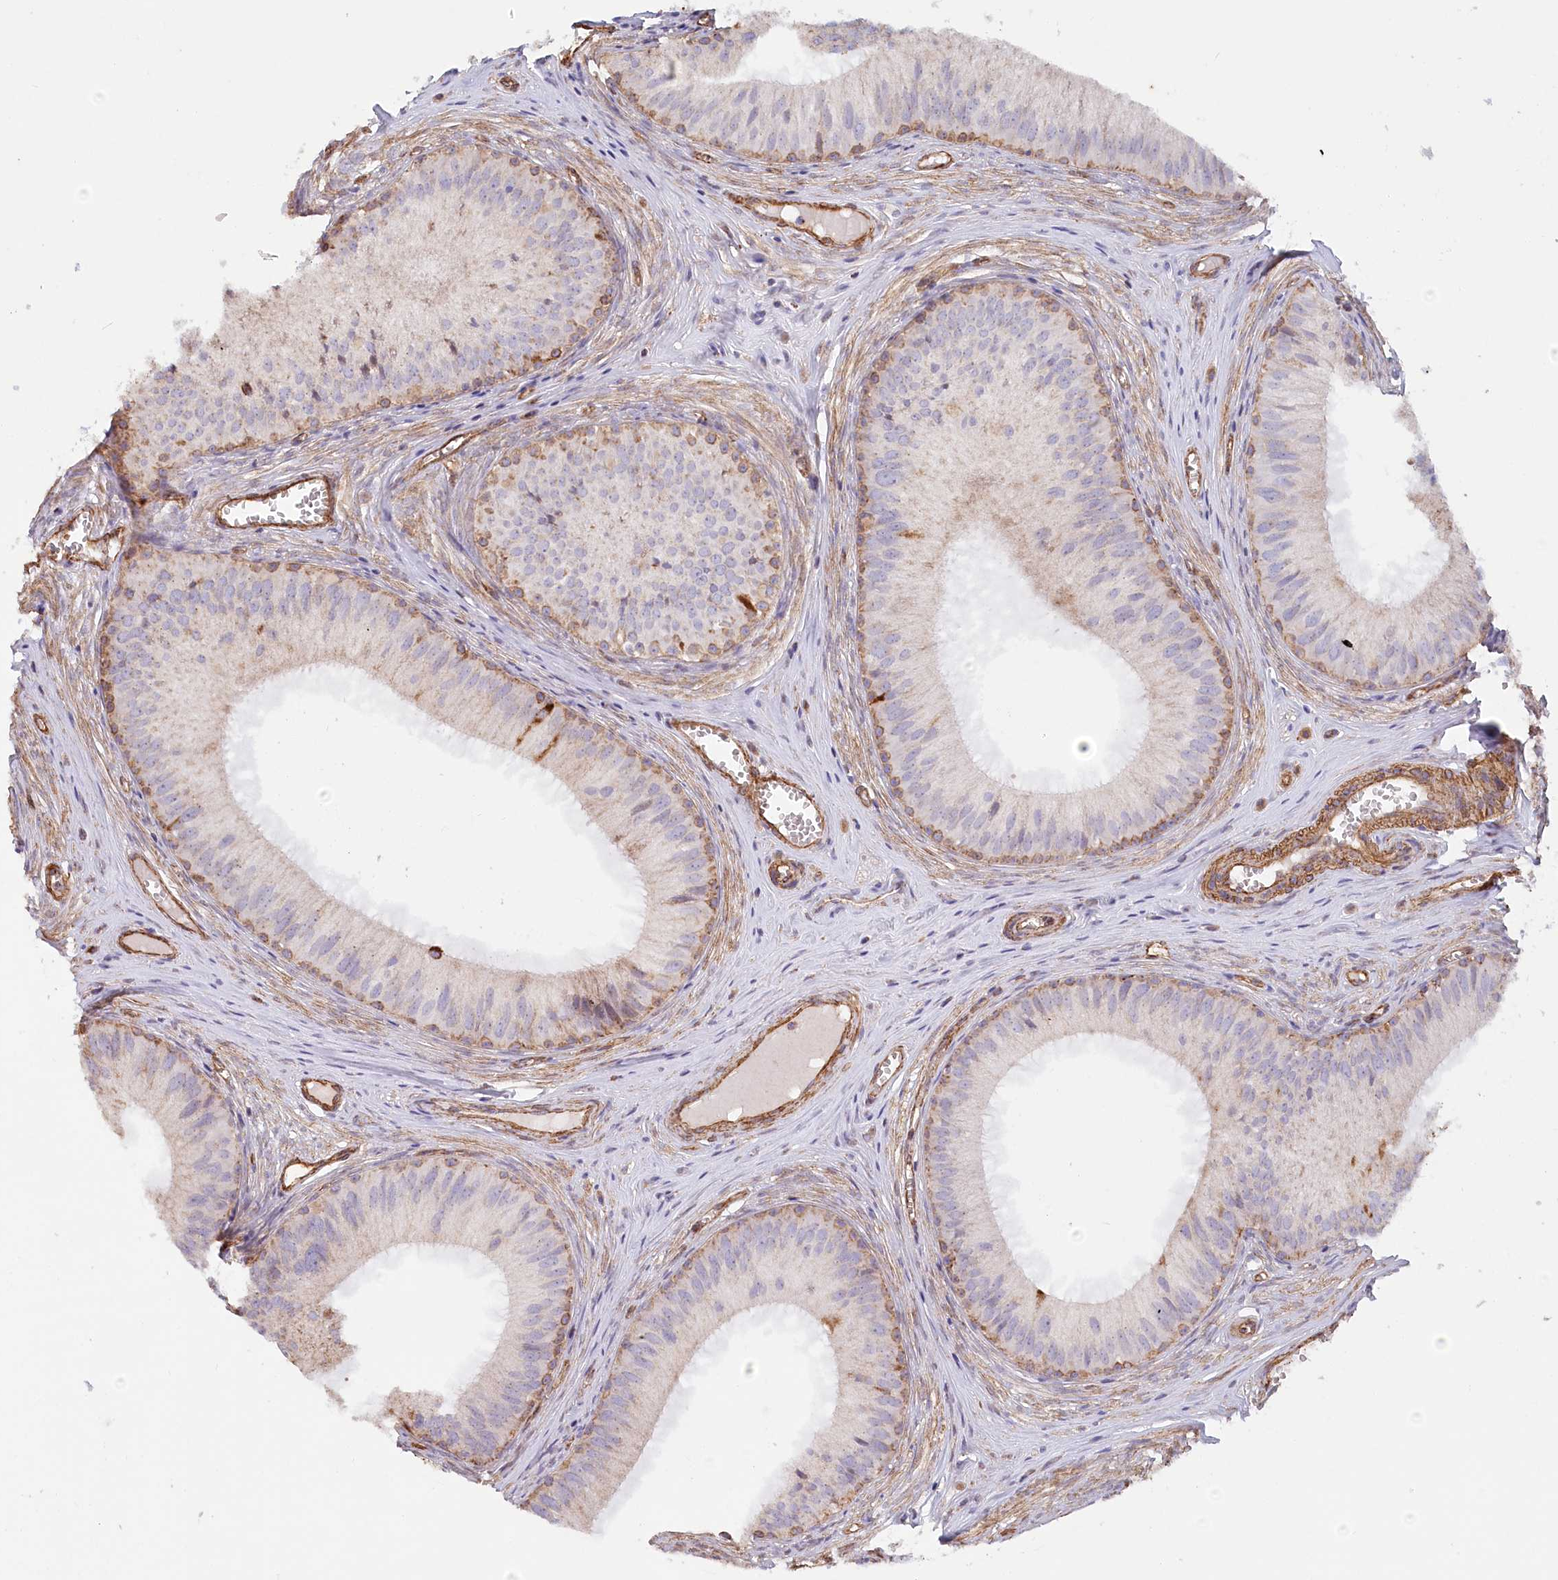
{"staining": {"intensity": "strong", "quantity": "<25%", "location": "cytoplasmic/membranous"}, "tissue": "epididymis", "cell_type": "Glandular cells", "image_type": "normal", "snomed": [{"axis": "morphology", "description": "Normal tissue, NOS"}, {"axis": "topography", "description": "Epididymis"}], "caption": "Immunohistochemistry (IHC) staining of benign epididymis, which reveals medium levels of strong cytoplasmic/membranous expression in approximately <25% of glandular cells indicating strong cytoplasmic/membranous protein expression. The staining was performed using DAB (brown) for protein detection and nuclei were counterstained in hematoxylin (blue).", "gene": "UMPS", "patient": {"sex": "male", "age": 36}}